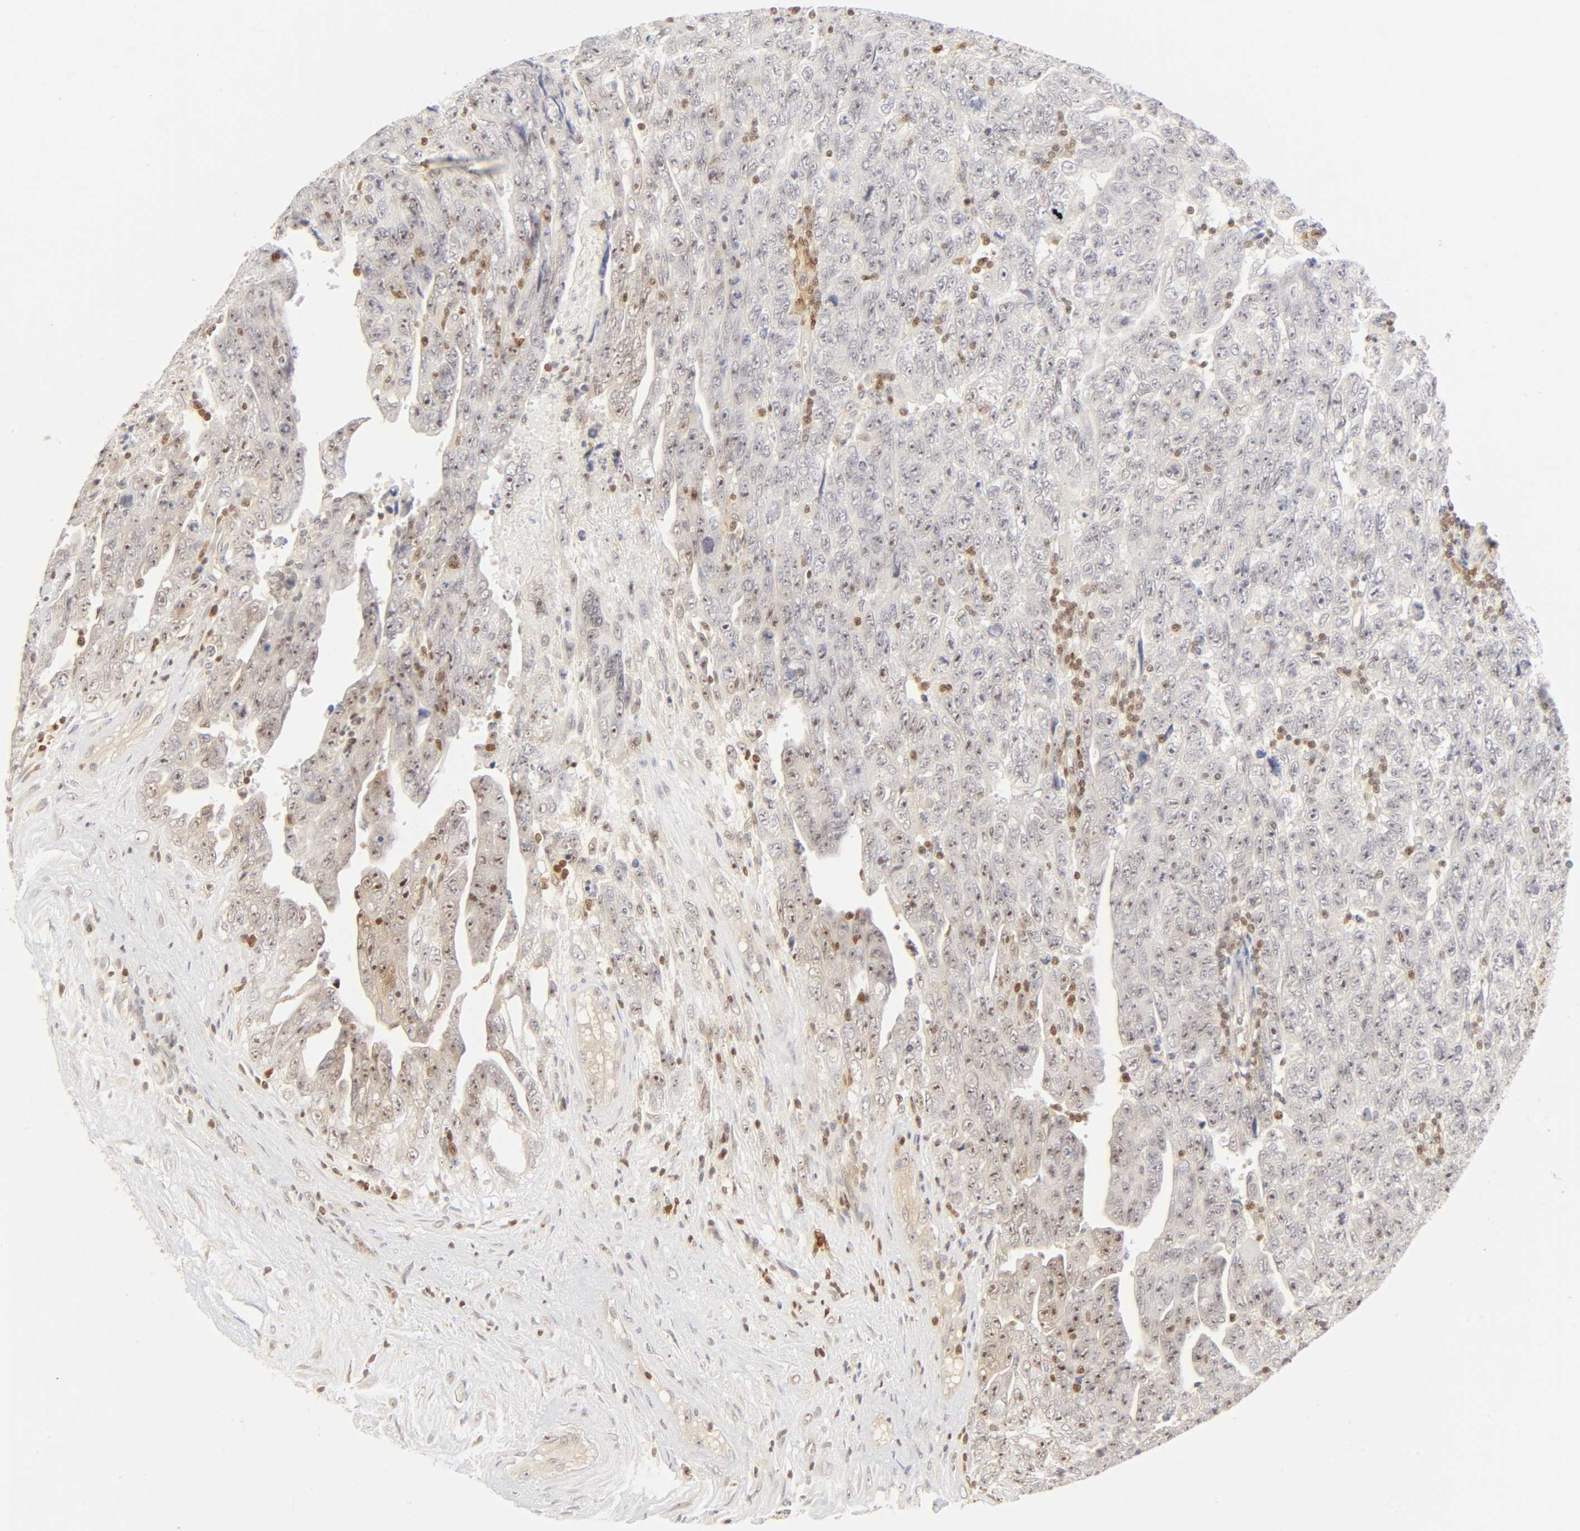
{"staining": {"intensity": "weak", "quantity": "25%-75%", "location": "cytoplasmic/membranous,nuclear"}, "tissue": "testis cancer", "cell_type": "Tumor cells", "image_type": "cancer", "snomed": [{"axis": "morphology", "description": "Carcinoma, Embryonal, NOS"}, {"axis": "topography", "description": "Testis"}], "caption": "This is a histology image of immunohistochemistry (IHC) staining of testis cancer (embryonal carcinoma), which shows weak staining in the cytoplasmic/membranous and nuclear of tumor cells.", "gene": "KIF2A", "patient": {"sex": "male", "age": 28}}